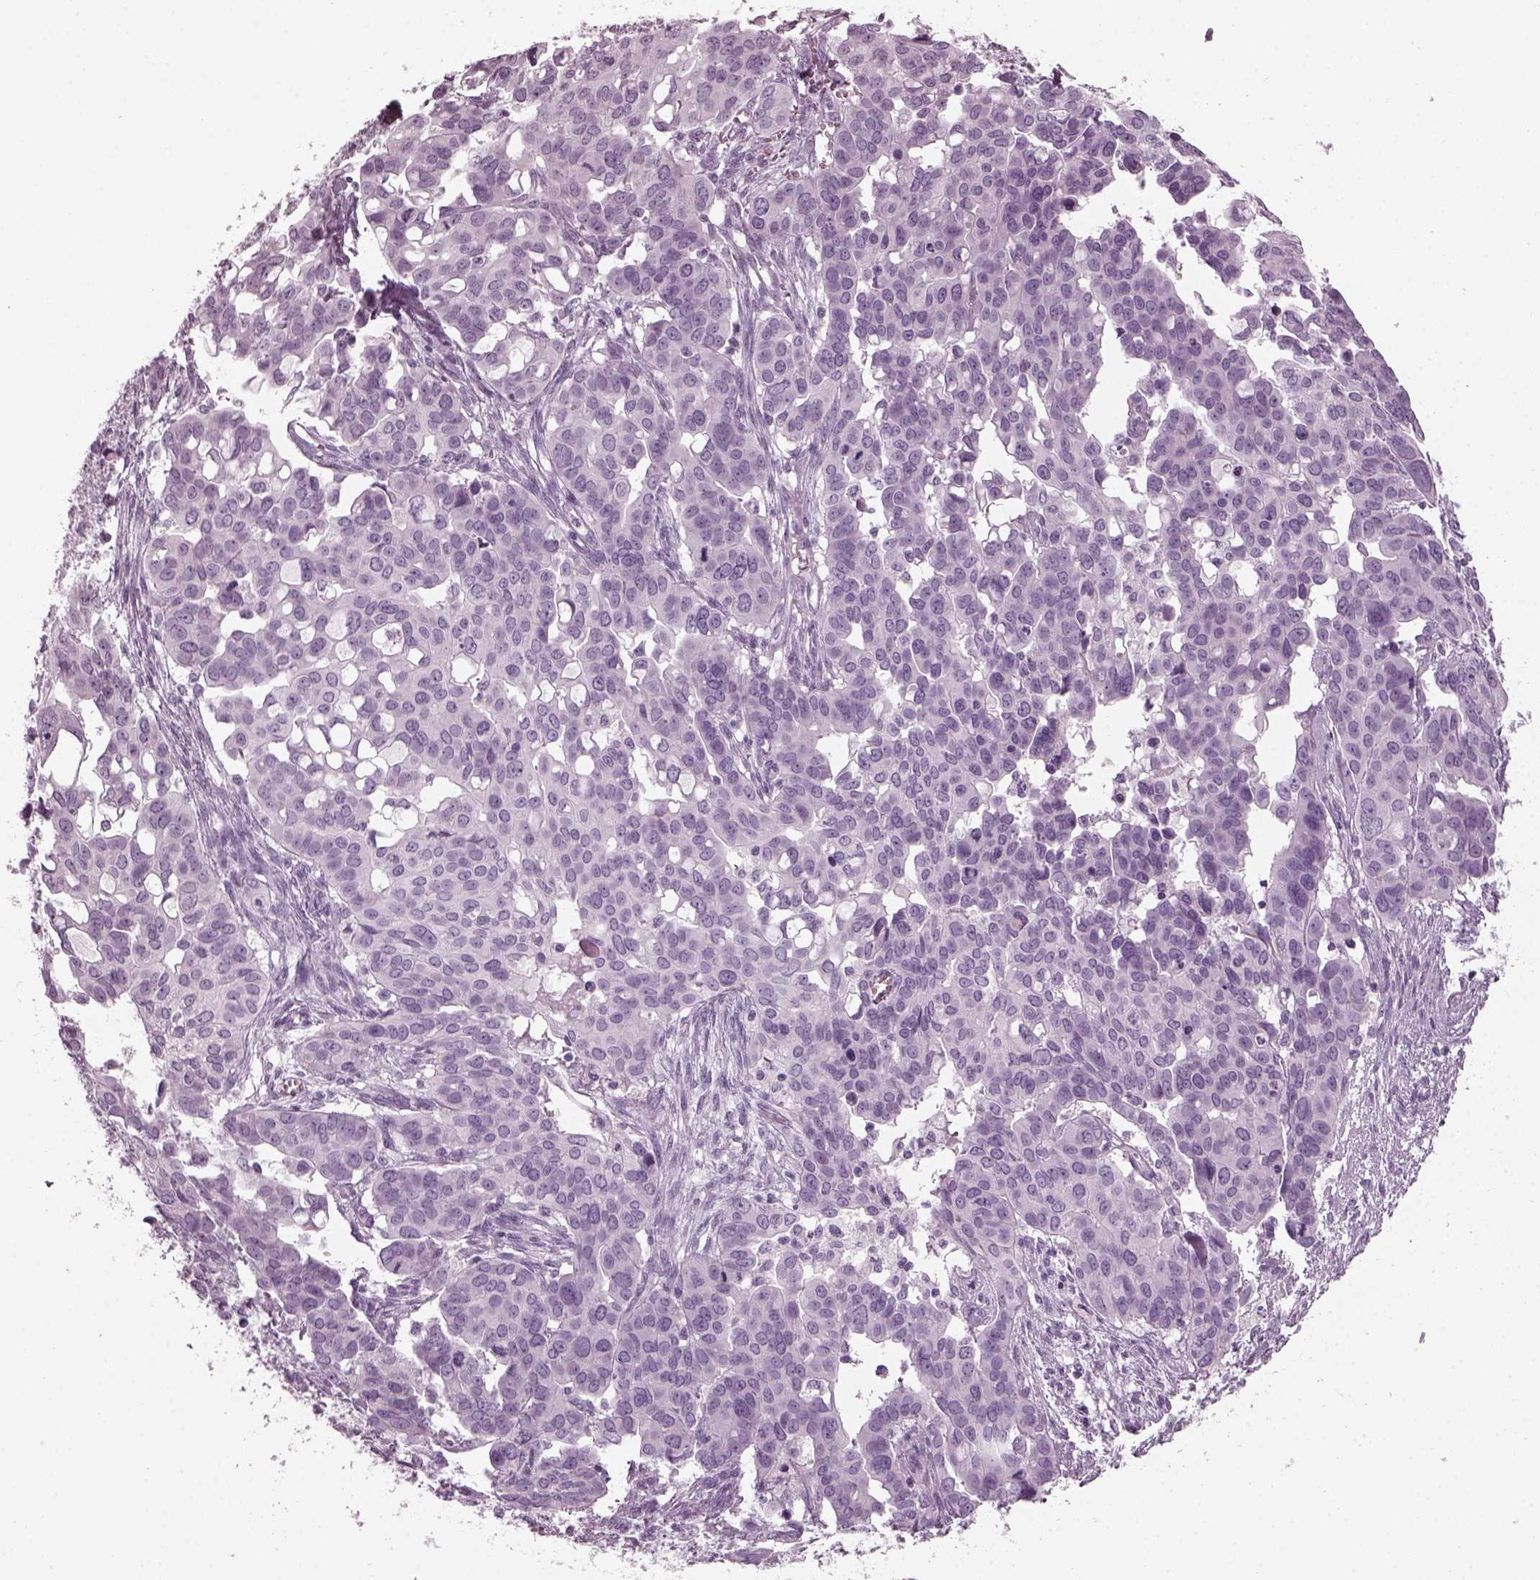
{"staining": {"intensity": "negative", "quantity": "none", "location": "none"}, "tissue": "ovarian cancer", "cell_type": "Tumor cells", "image_type": "cancer", "snomed": [{"axis": "morphology", "description": "Carcinoma, endometroid"}, {"axis": "topography", "description": "Ovary"}], "caption": "DAB (3,3'-diaminobenzidine) immunohistochemical staining of human endometroid carcinoma (ovarian) reveals no significant positivity in tumor cells.", "gene": "RCVRN", "patient": {"sex": "female", "age": 78}}